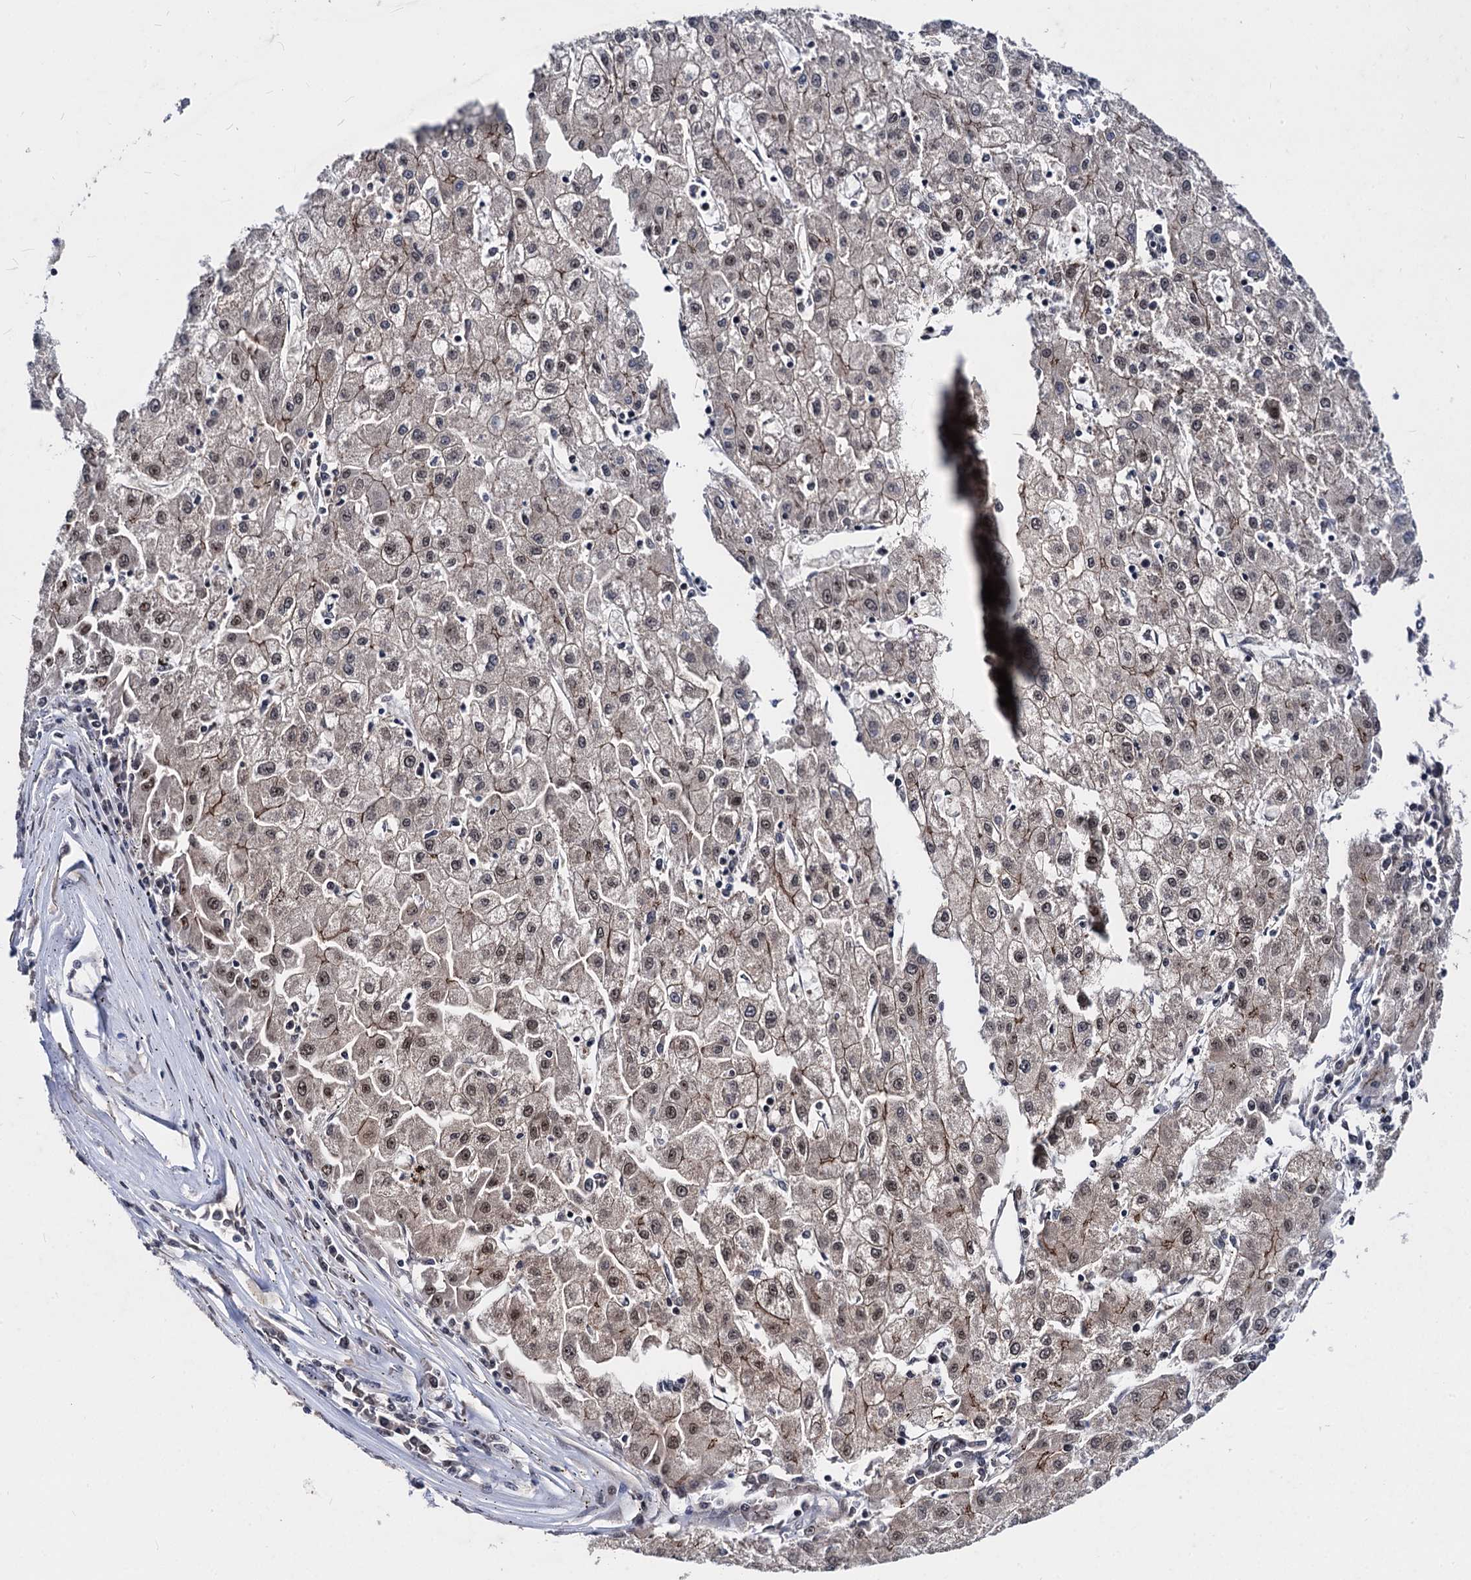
{"staining": {"intensity": "moderate", "quantity": "25%-75%", "location": "cytoplasmic/membranous,nuclear"}, "tissue": "liver cancer", "cell_type": "Tumor cells", "image_type": "cancer", "snomed": [{"axis": "morphology", "description": "Carcinoma, Hepatocellular, NOS"}, {"axis": "topography", "description": "Liver"}], "caption": "Human hepatocellular carcinoma (liver) stained for a protein (brown) displays moderate cytoplasmic/membranous and nuclear positive positivity in about 25%-75% of tumor cells.", "gene": "GALNT11", "patient": {"sex": "male", "age": 72}}